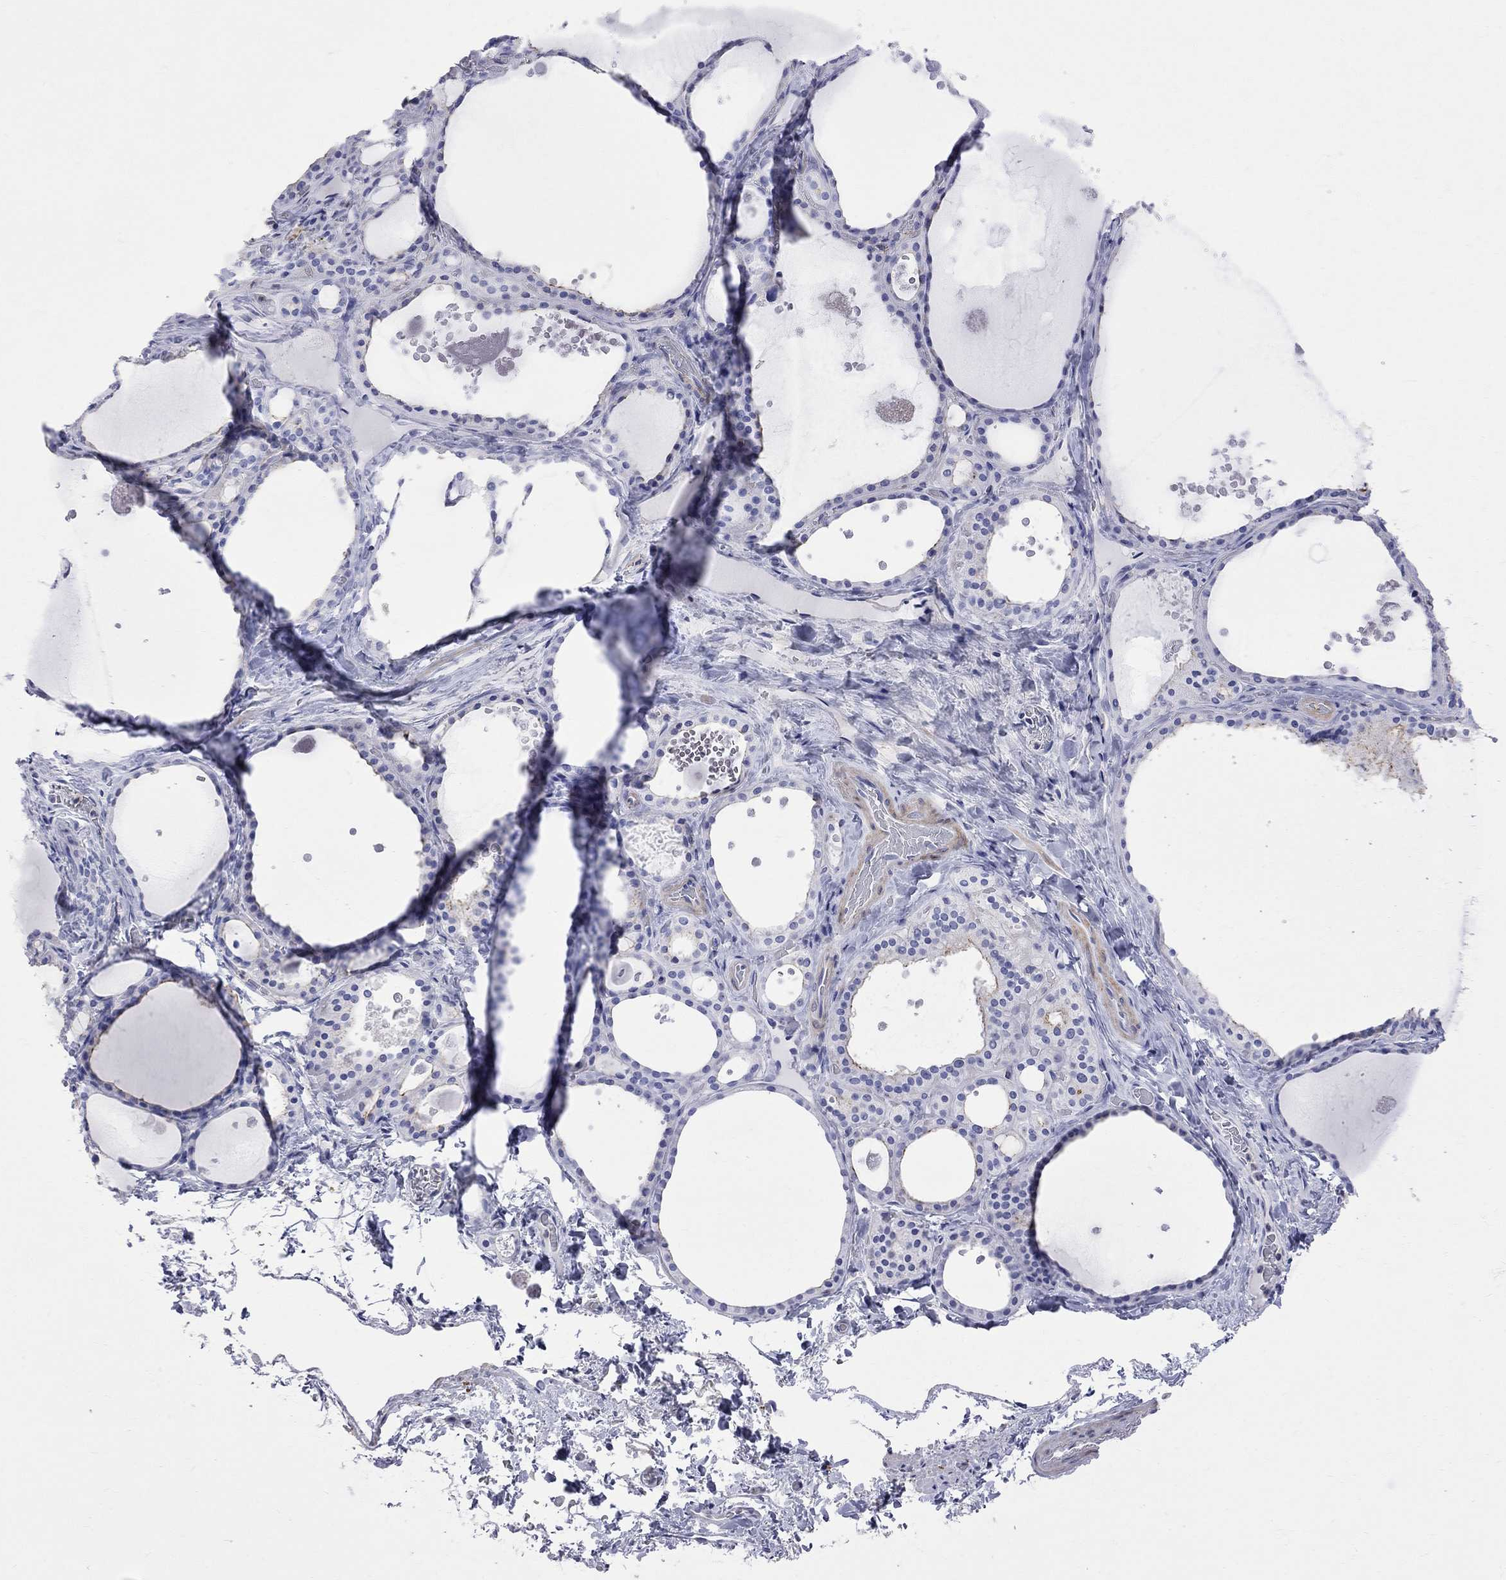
{"staining": {"intensity": "negative", "quantity": "none", "location": "none"}, "tissue": "thyroid gland", "cell_type": "Glandular cells", "image_type": "normal", "snomed": [{"axis": "morphology", "description": "Normal tissue, NOS"}, {"axis": "topography", "description": "Thyroid gland"}], "caption": "An IHC photomicrograph of unremarkable thyroid gland is shown. There is no staining in glandular cells of thyroid gland.", "gene": "S100A3", "patient": {"sex": "male", "age": 63}}